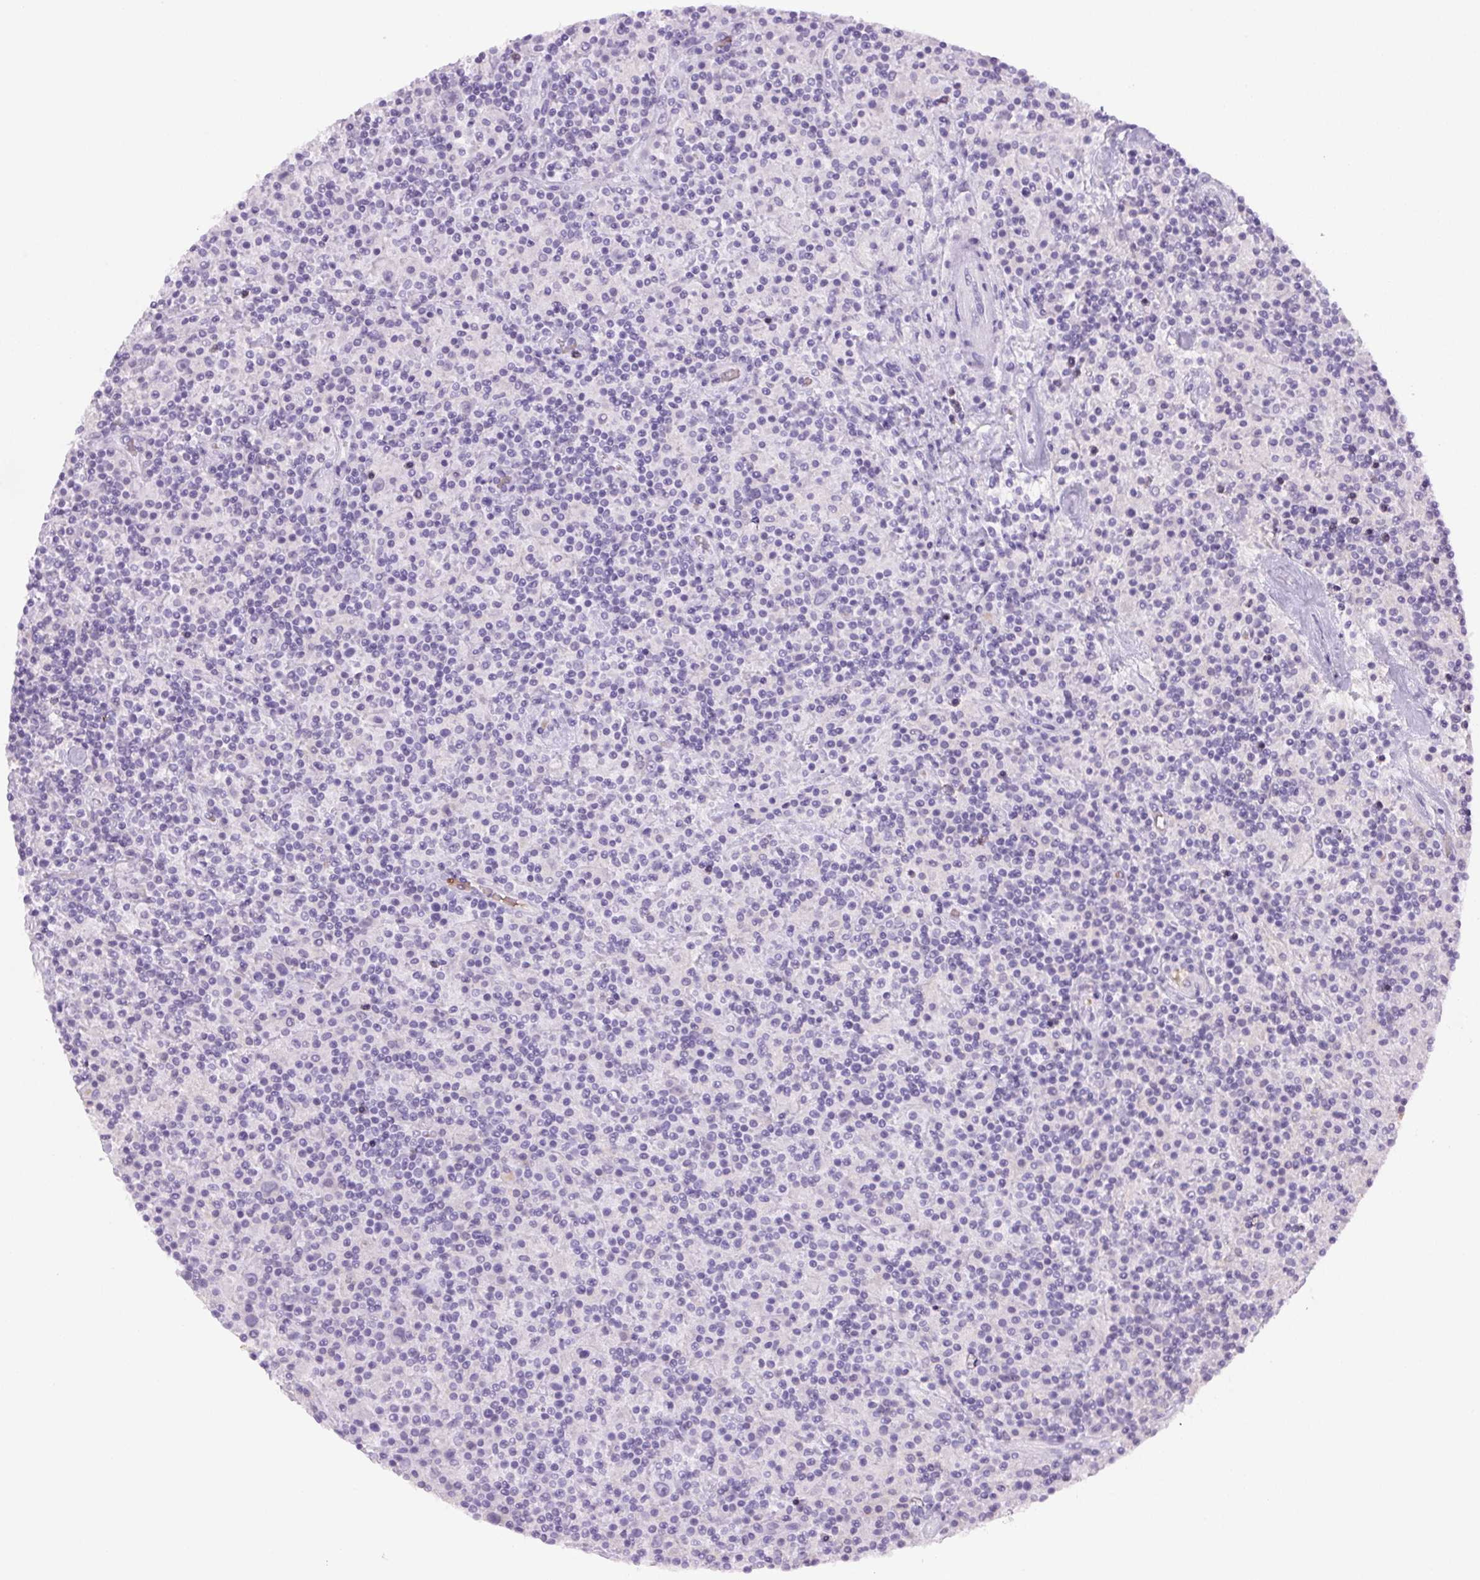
{"staining": {"intensity": "negative", "quantity": "none", "location": "none"}, "tissue": "lymphoma", "cell_type": "Tumor cells", "image_type": "cancer", "snomed": [{"axis": "morphology", "description": "Hodgkin's disease, NOS"}, {"axis": "topography", "description": "Lymph node"}], "caption": "Protein analysis of lymphoma shows no significant positivity in tumor cells.", "gene": "PADI4", "patient": {"sex": "male", "age": 70}}